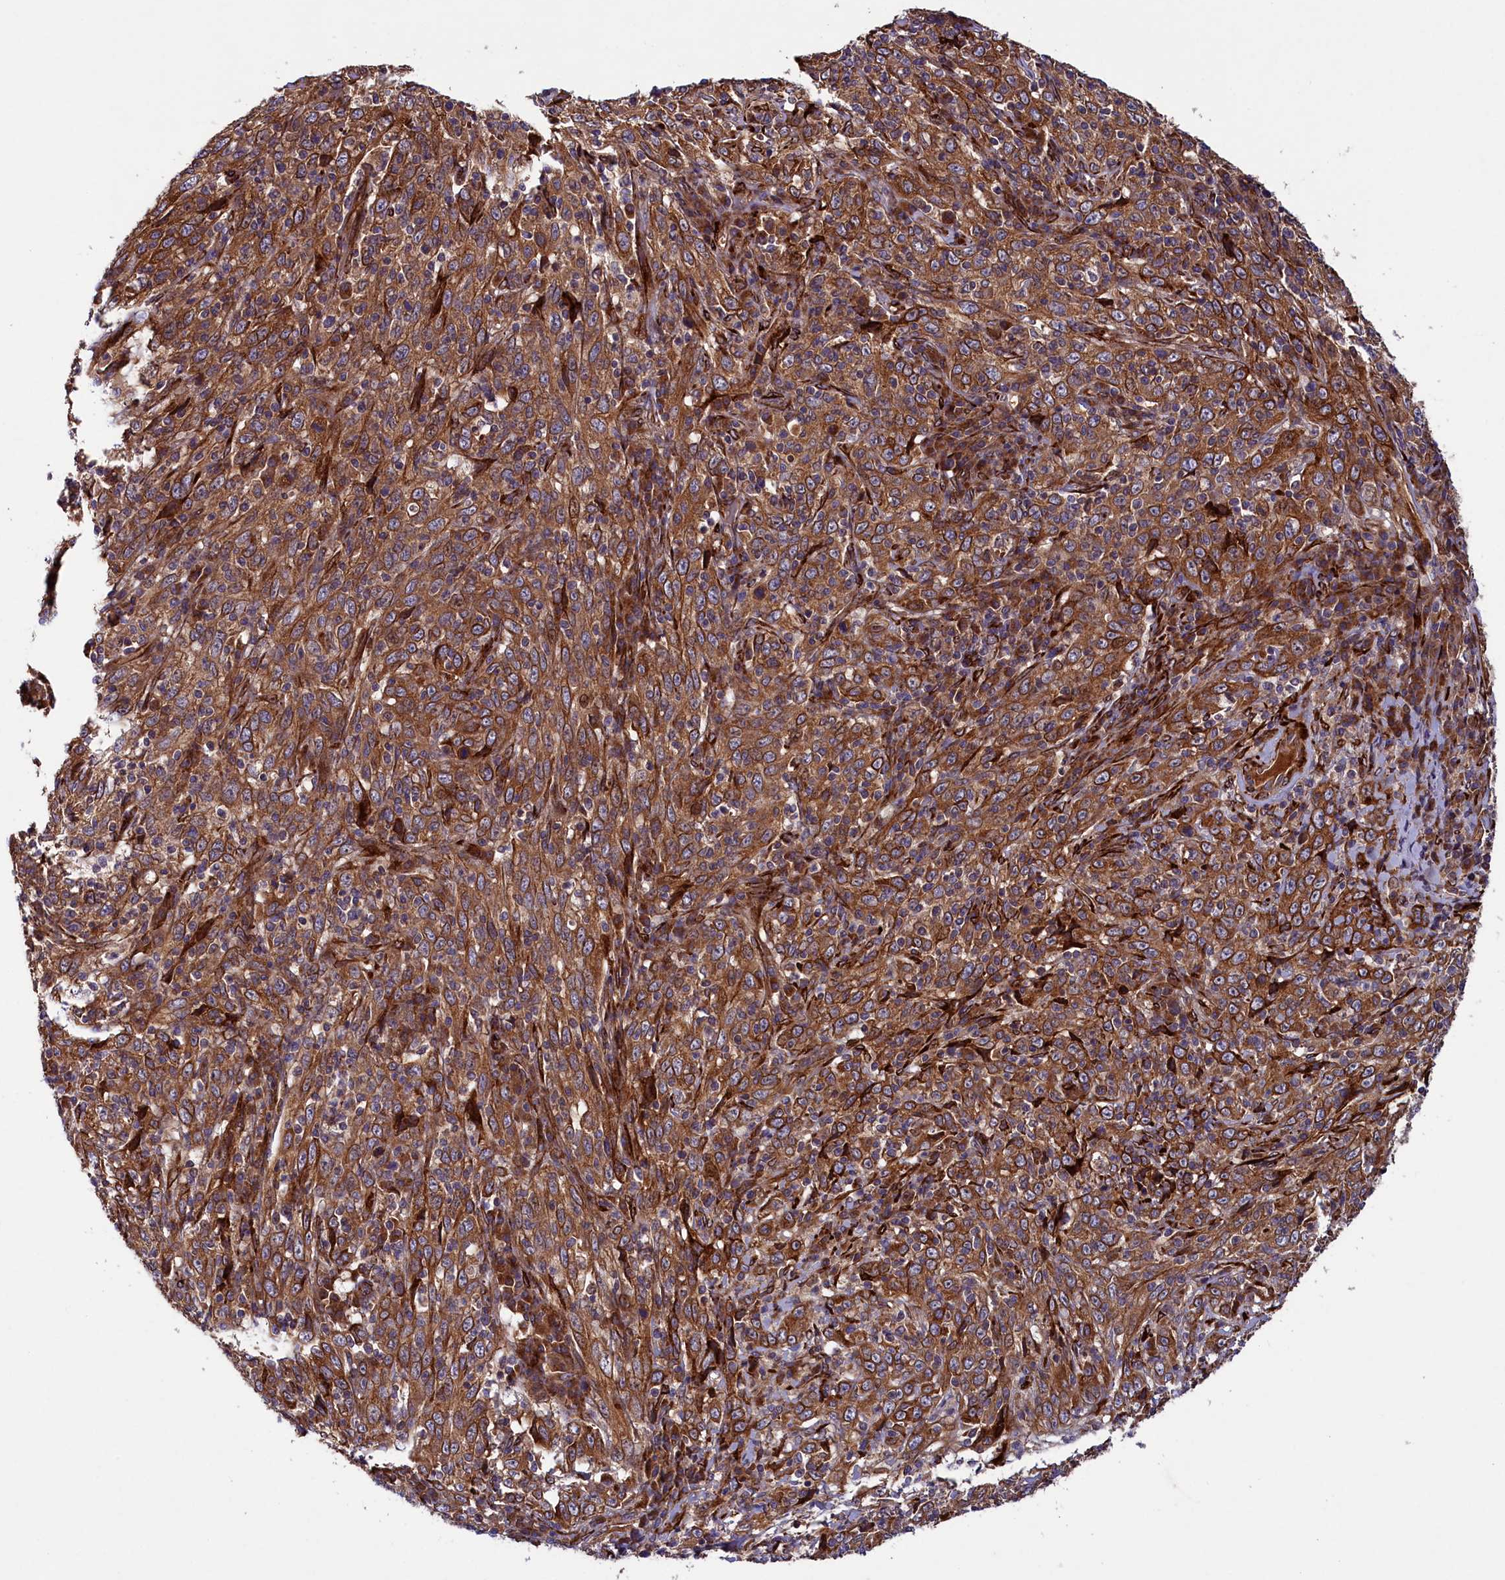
{"staining": {"intensity": "strong", "quantity": ">75%", "location": "cytoplasmic/membranous"}, "tissue": "cervical cancer", "cell_type": "Tumor cells", "image_type": "cancer", "snomed": [{"axis": "morphology", "description": "Squamous cell carcinoma, NOS"}, {"axis": "topography", "description": "Cervix"}], "caption": "DAB immunohistochemical staining of cervical squamous cell carcinoma demonstrates strong cytoplasmic/membranous protein positivity in approximately >75% of tumor cells.", "gene": "ARRDC4", "patient": {"sex": "female", "age": 46}}